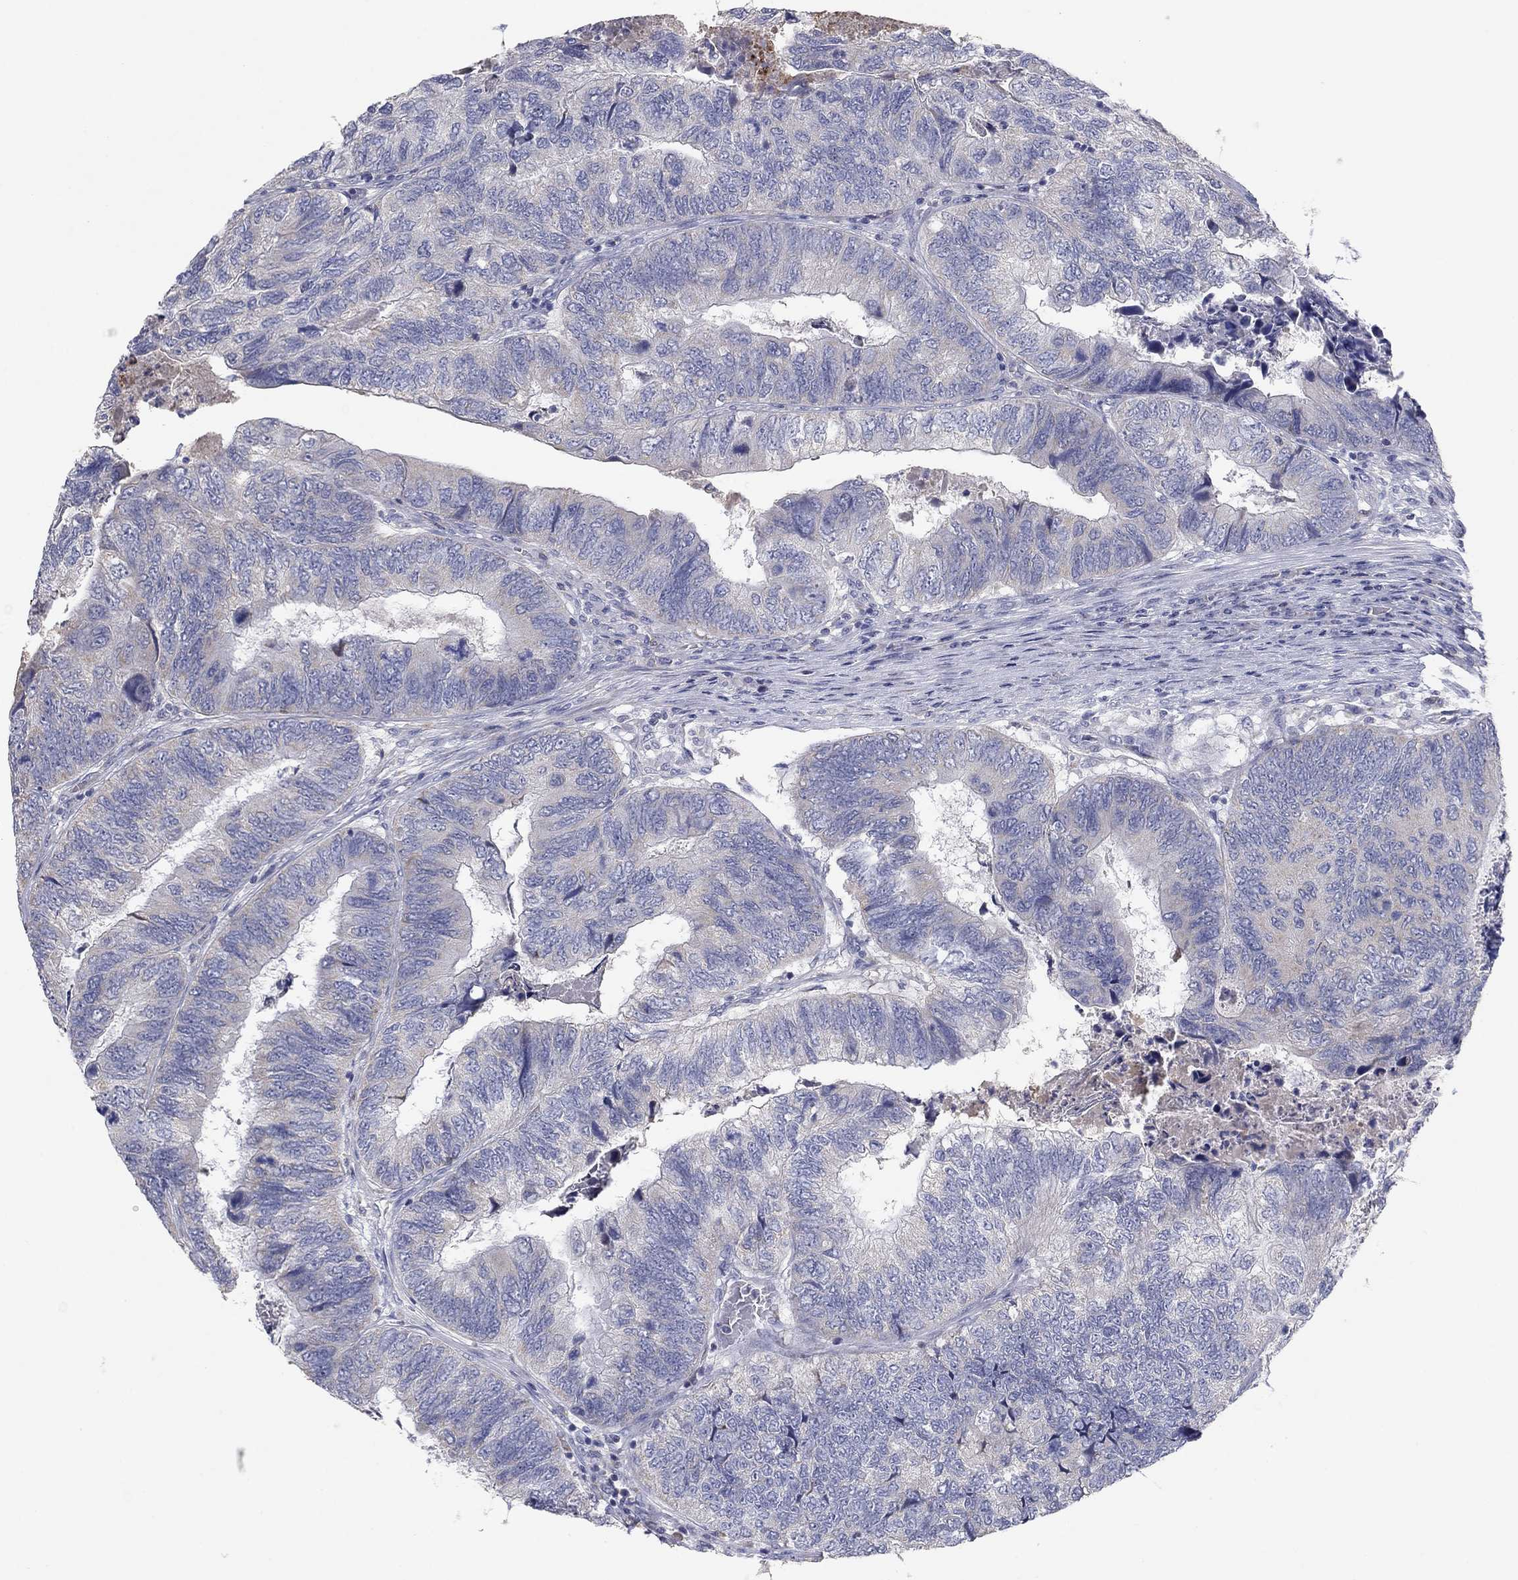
{"staining": {"intensity": "negative", "quantity": "none", "location": "none"}, "tissue": "colorectal cancer", "cell_type": "Tumor cells", "image_type": "cancer", "snomed": [{"axis": "morphology", "description": "Adenocarcinoma, NOS"}, {"axis": "topography", "description": "Colon"}], "caption": "This is an immunohistochemistry (IHC) image of colorectal cancer. There is no positivity in tumor cells.", "gene": "PTGDS", "patient": {"sex": "female", "age": 67}}